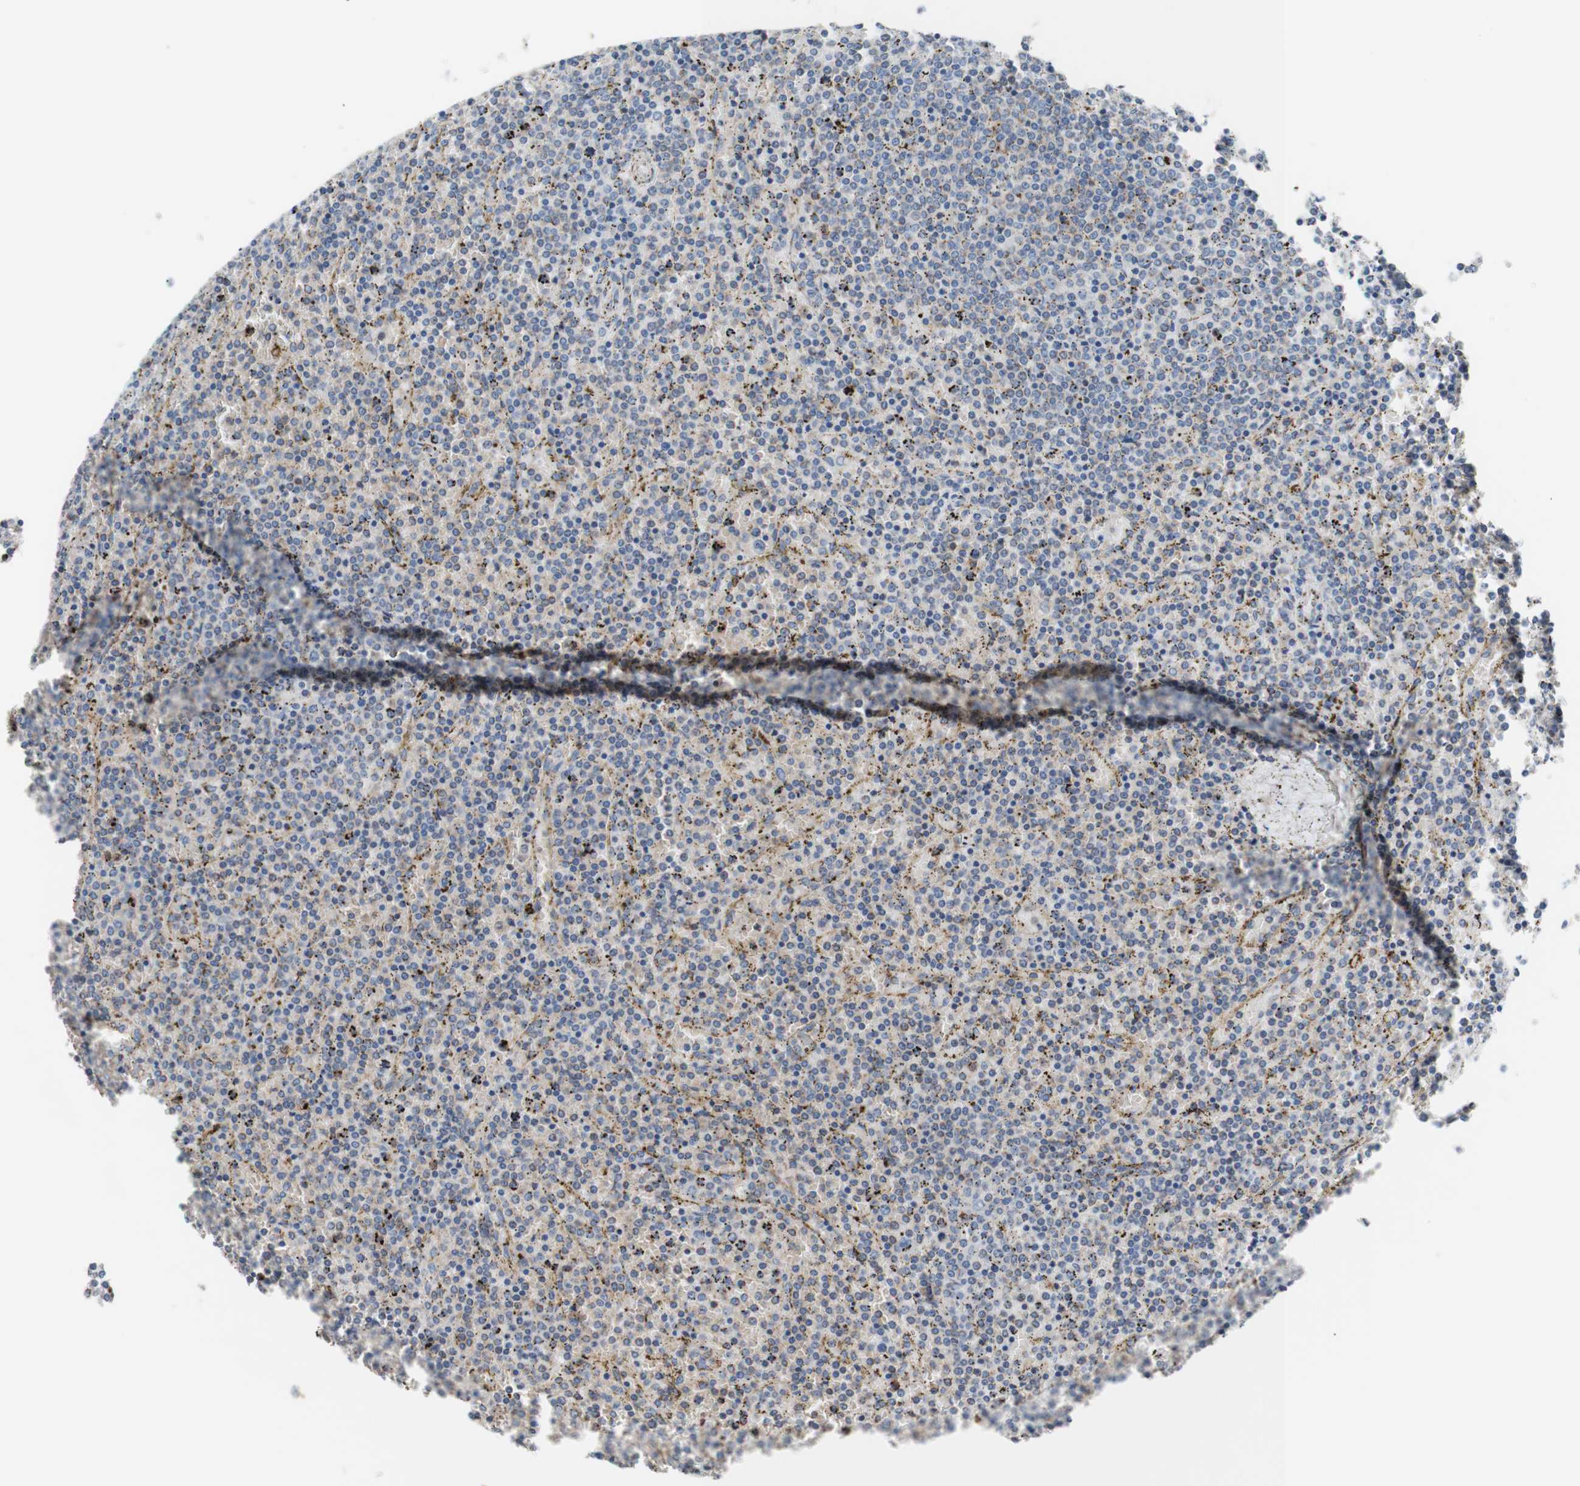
{"staining": {"intensity": "weak", "quantity": "25%-75%", "location": "cytoplasmic/membranous"}, "tissue": "lymphoma", "cell_type": "Tumor cells", "image_type": "cancer", "snomed": [{"axis": "morphology", "description": "Malignant lymphoma, non-Hodgkin's type, Low grade"}, {"axis": "topography", "description": "Spleen"}], "caption": "Immunohistochemical staining of malignant lymphoma, non-Hodgkin's type (low-grade) displays low levels of weak cytoplasmic/membranous protein staining in about 25%-75% of tumor cells.", "gene": "FMR1", "patient": {"sex": "female", "age": 77}}